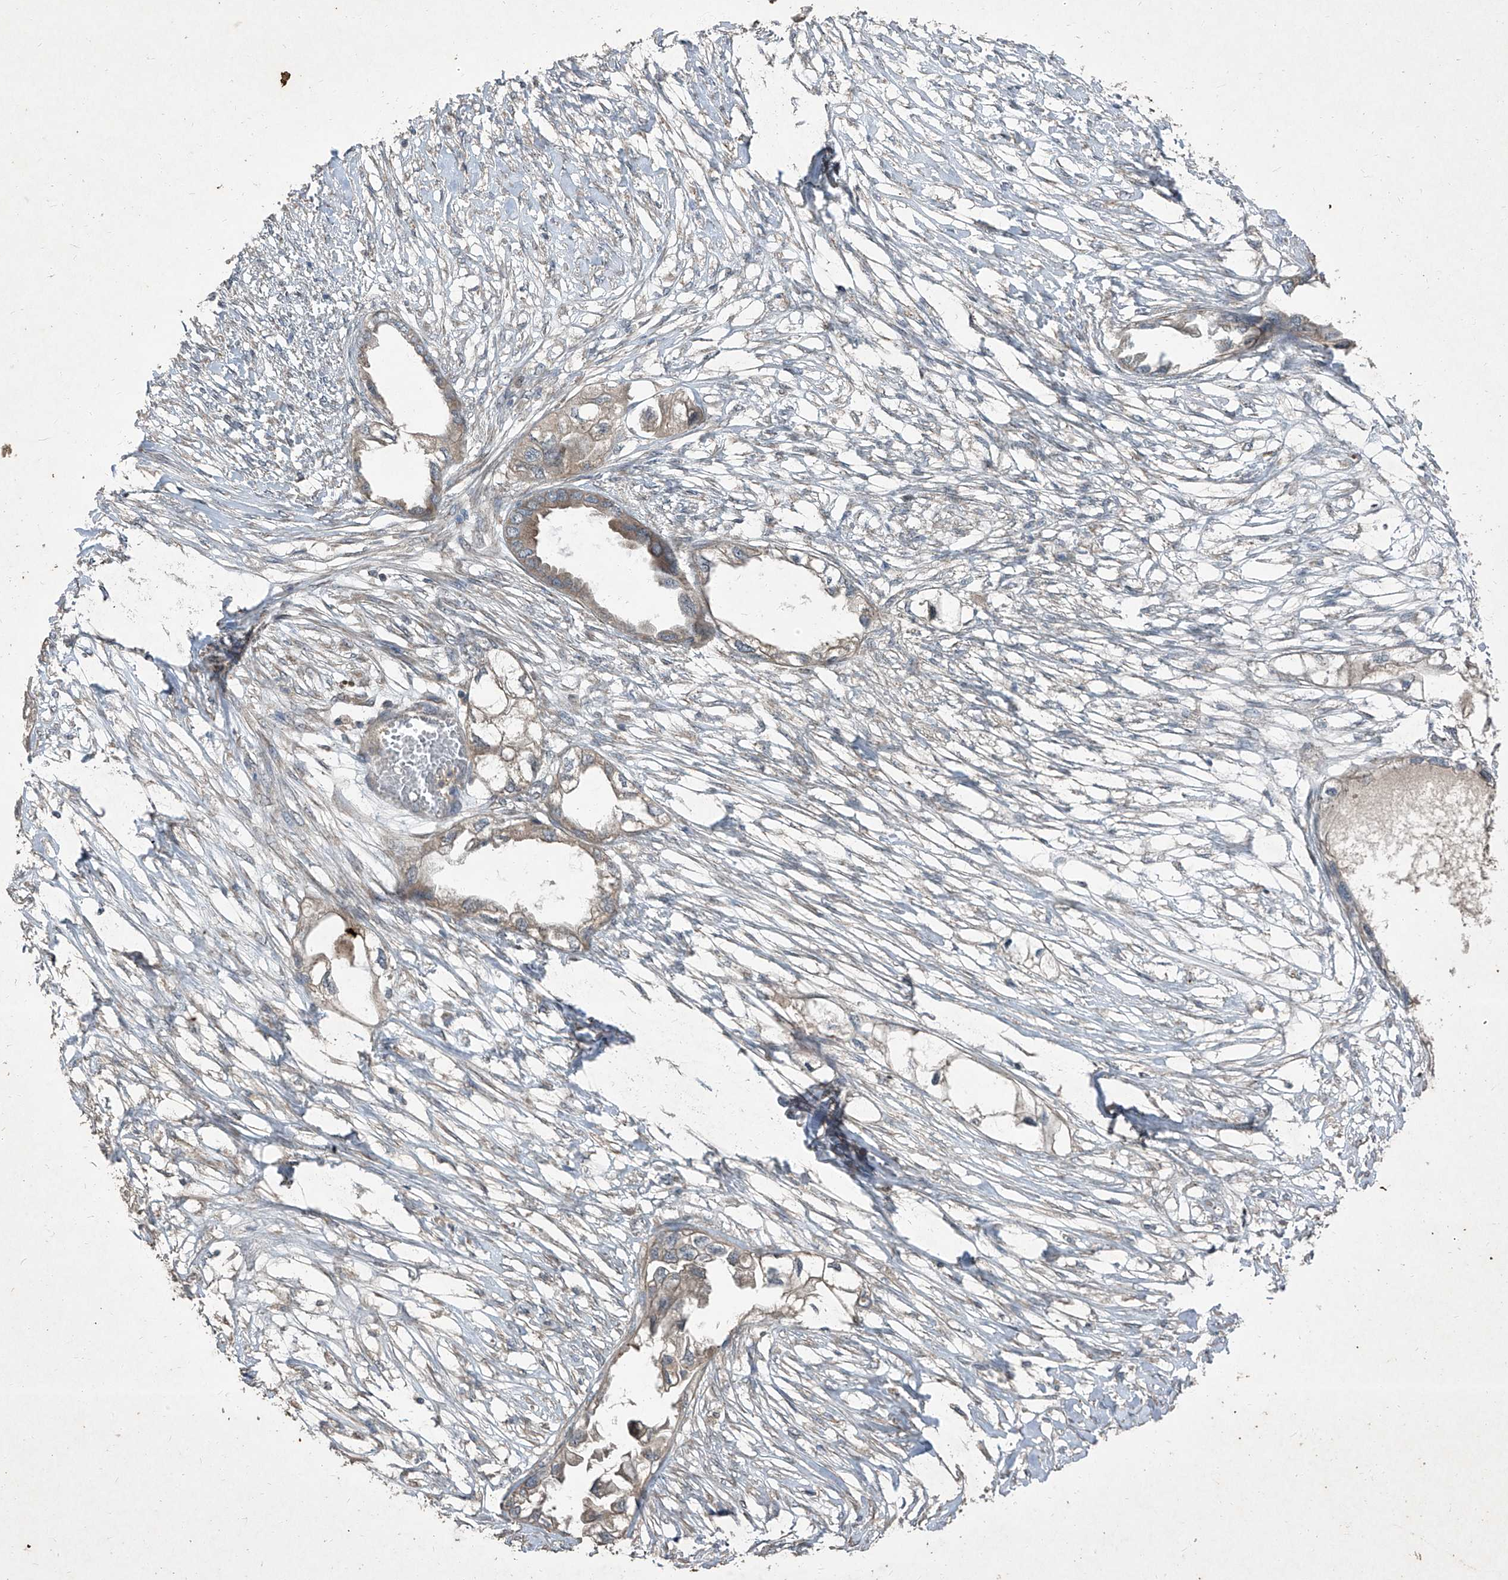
{"staining": {"intensity": "moderate", "quantity": ">75%", "location": "cytoplasmic/membranous"}, "tissue": "endometrial cancer", "cell_type": "Tumor cells", "image_type": "cancer", "snomed": [{"axis": "morphology", "description": "Adenocarcinoma, NOS"}, {"axis": "morphology", "description": "Adenocarcinoma, metastatic, NOS"}, {"axis": "topography", "description": "Adipose tissue"}, {"axis": "topography", "description": "Endometrium"}], "caption": "Endometrial cancer (metastatic adenocarcinoma) stained for a protein (brown) demonstrates moderate cytoplasmic/membranous positive expression in approximately >75% of tumor cells.", "gene": "CCN1", "patient": {"sex": "female", "age": 67}}